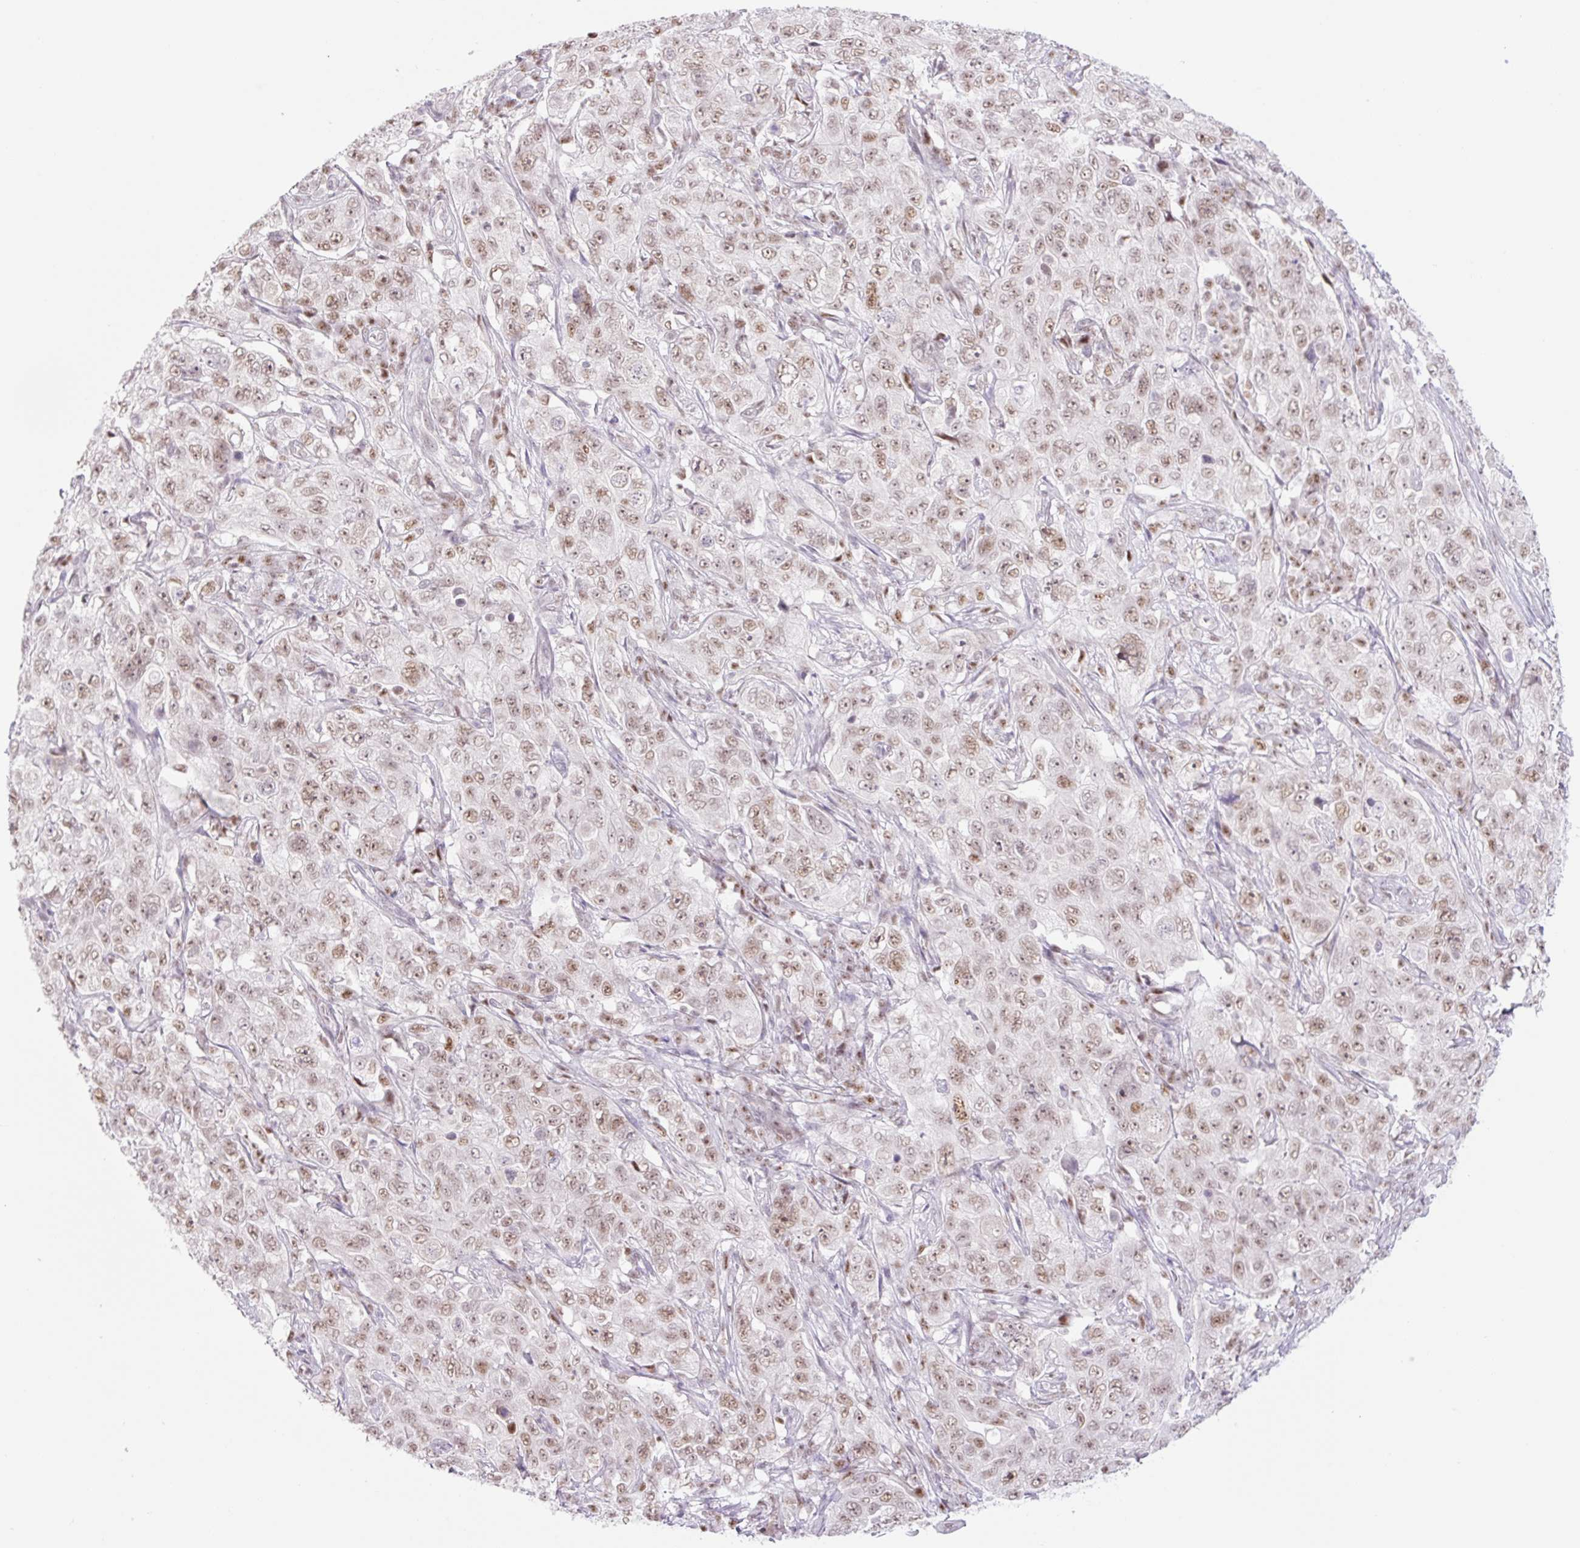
{"staining": {"intensity": "moderate", "quantity": ">75%", "location": "nuclear"}, "tissue": "pancreatic cancer", "cell_type": "Tumor cells", "image_type": "cancer", "snomed": [{"axis": "morphology", "description": "Adenocarcinoma, NOS"}, {"axis": "topography", "description": "Pancreas"}], "caption": "The micrograph exhibits a brown stain indicating the presence of a protein in the nuclear of tumor cells in adenocarcinoma (pancreatic).", "gene": "TLE3", "patient": {"sex": "male", "age": 68}}